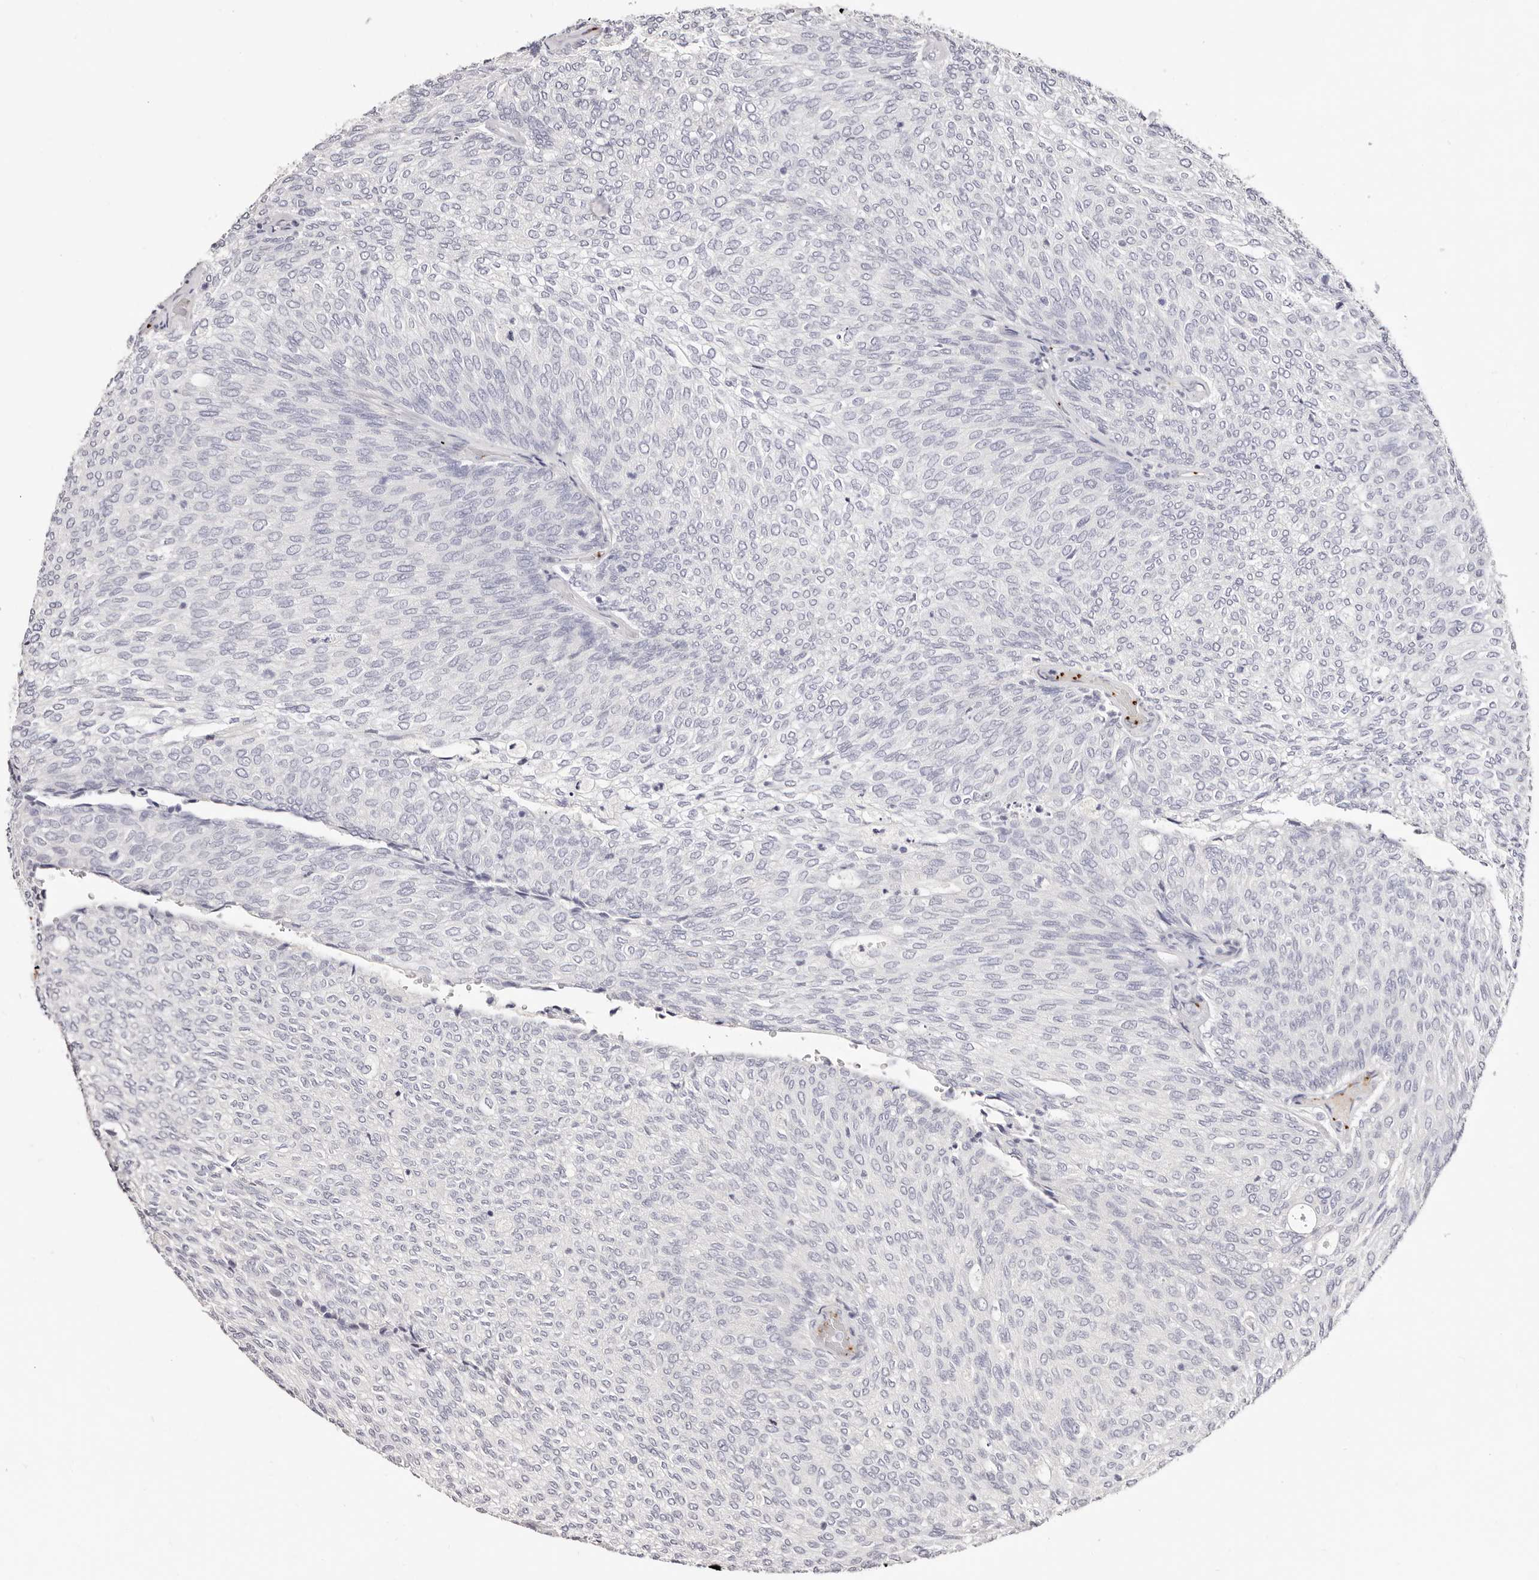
{"staining": {"intensity": "moderate", "quantity": "<25%", "location": "cytoplasmic/membranous"}, "tissue": "urothelial cancer", "cell_type": "Tumor cells", "image_type": "cancer", "snomed": [{"axis": "morphology", "description": "Urothelial carcinoma, Low grade"}, {"axis": "topography", "description": "Urinary bladder"}], "caption": "Immunohistochemistry (DAB) staining of human urothelial carcinoma (low-grade) demonstrates moderate cytoplasmic/membranous protein positivity in approximately <25% of tumor cells.", "gene": "PF4", "patient": {"sex": "female", "age": 79}}